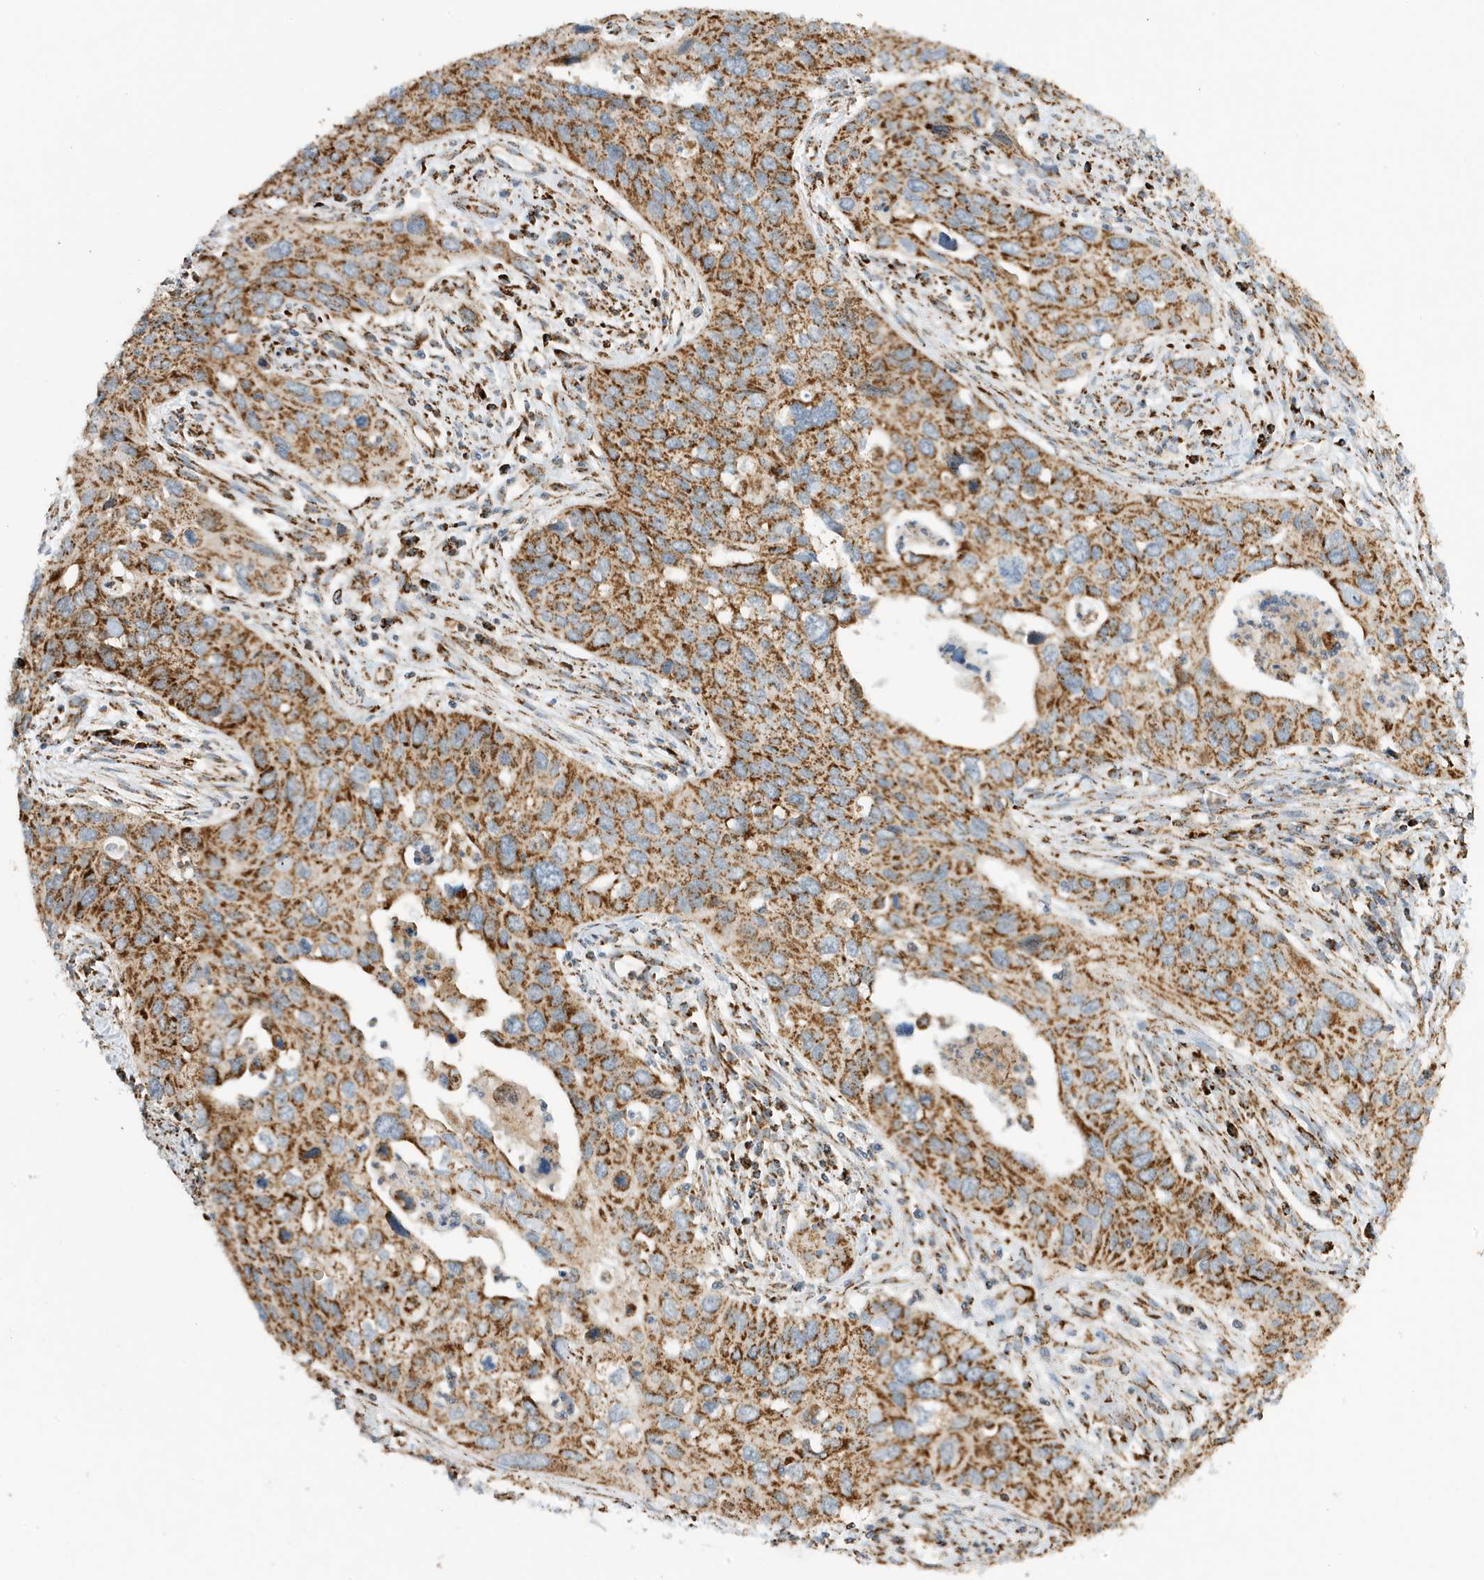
{"staining": {"intensity": "moderate", "quantity": ">75%", "location": "cytoplasmic/membranous"}, "tissue": "cervical cancer", "cell_type": "Tumor cells", "image_type": "cancer", "snomed": [{"axis": "morphology", "description": "Squamous cell carcinoma, NOS"}, {"axis": "topography", "description": "Cervix"}], "caption": "Squamous cell carcinoma (cervical) stained with a brown dye shows moderate cytoplasmic/membranous positive positivity in approximately >75% of tumor cells.", "gene": "ATP5ME", "patient": {"sex": "female", "age": 55}}